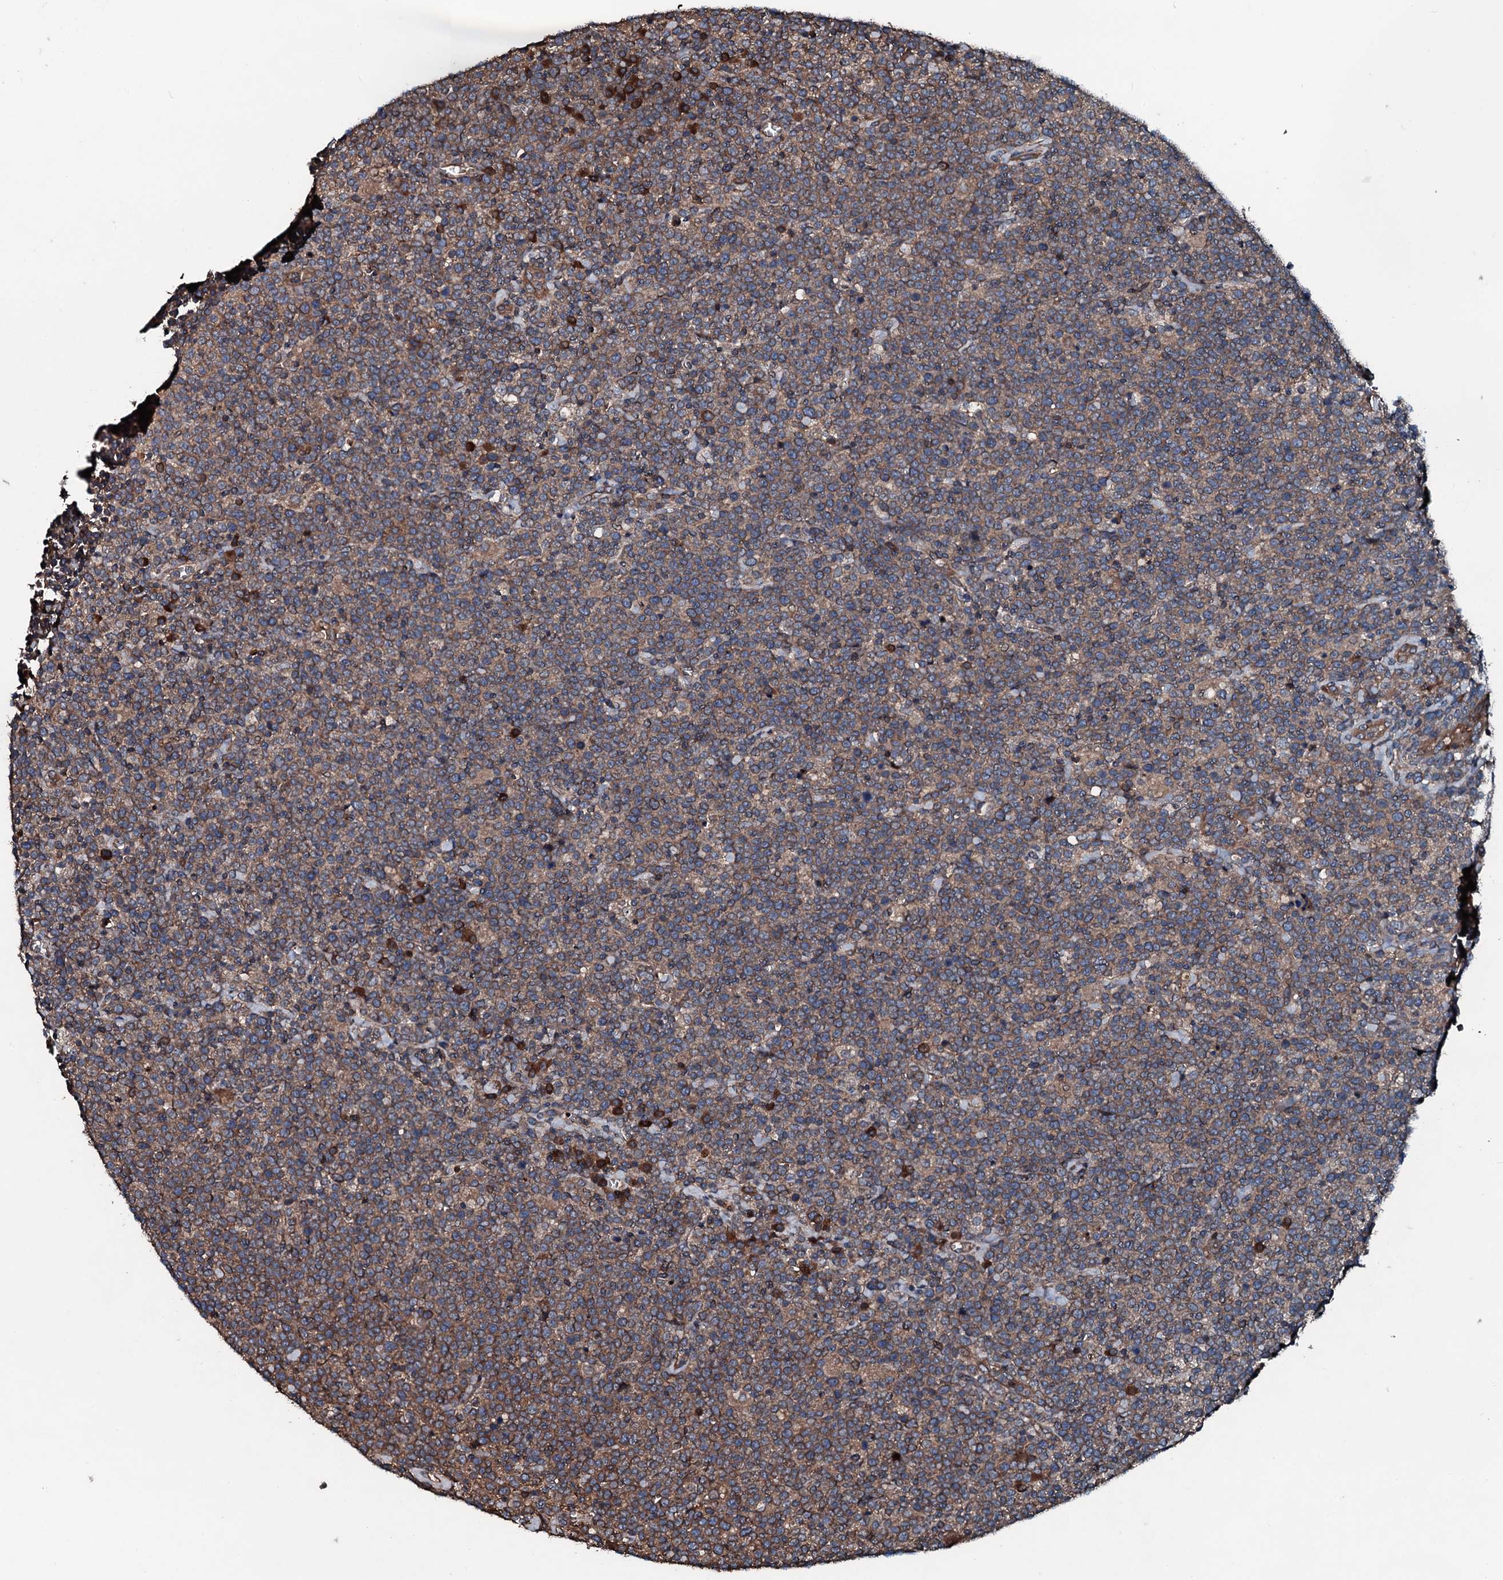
{"staining": {"intensity": "moderate", "quantity": ">75%", "location": "cytoplasmic/membranous"}, "tissue": "lymphoma", "cell_type": "Tumor cells", "image_type": "cancer", "snomed": [{"axis": "morphology", "description": "Malignant lymphoma, non-Hodgkin's type, High grade"}, {"axis": "topography", "description": "Lymph node"}], "caption": "Immunohistochemical staining of lymphoma shows moderate cytoplasmic/membranous protein positivity in about >75% of tumor cells.", "gene": "AARS1", "patient": {"sex": "male", "age": 61}}